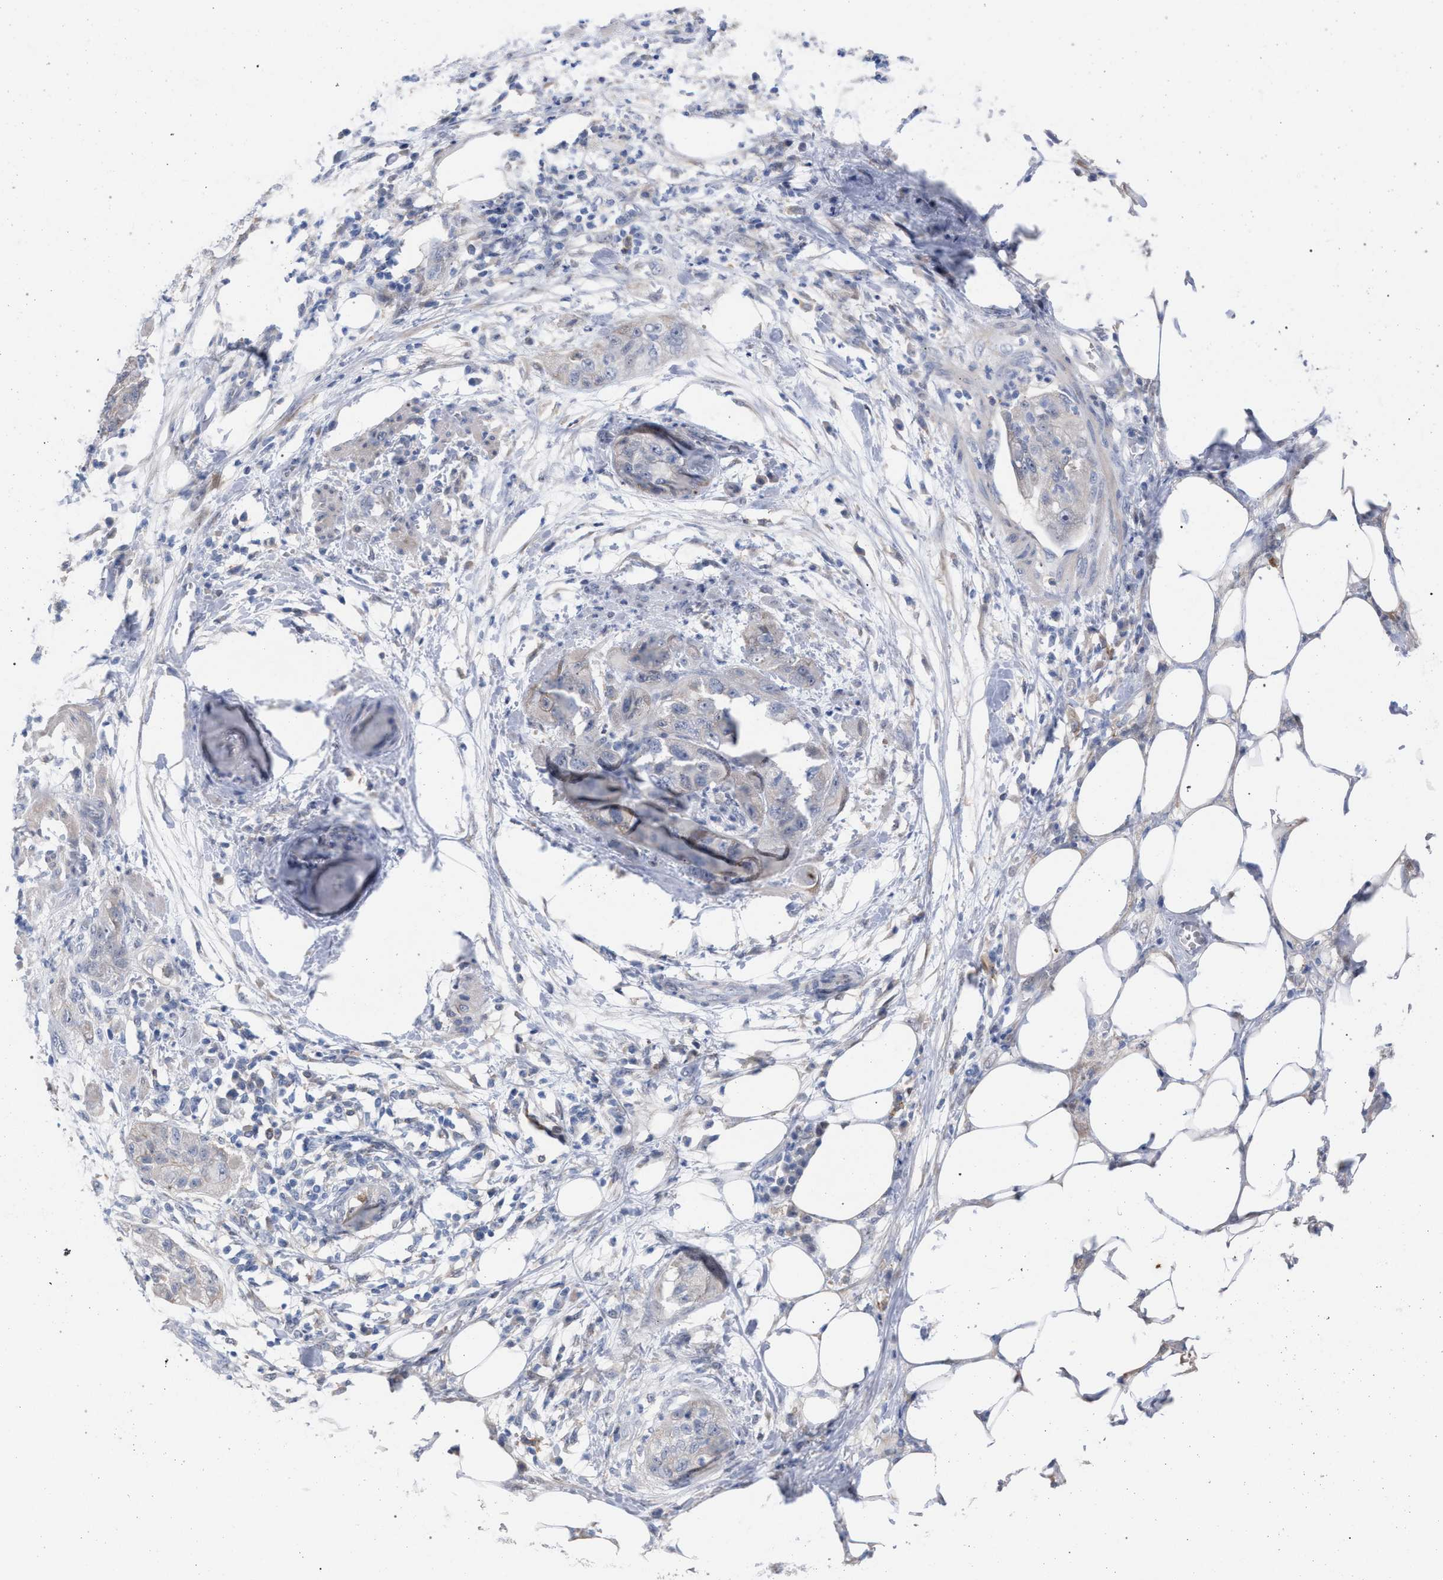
{"staining": {"intensity": "negative", "quantity": "none", "location": "none"}, "tissue": "pancreatic cancer", "cell_type": "Tumor cells", "image_type": "cancer", "snomed": [{"axis": "morphology", "description": "Adenocarcinoma, NOS"}, {"axis": "topography", "description": "Pancreas"}], "caption": "Adenocarcinoma (pancreatic) was stained to show a protein in brown. There is no significant staining in tumor cells.", "gene": "FHOD3", "patient": {"sex": "female", "age": 78}}